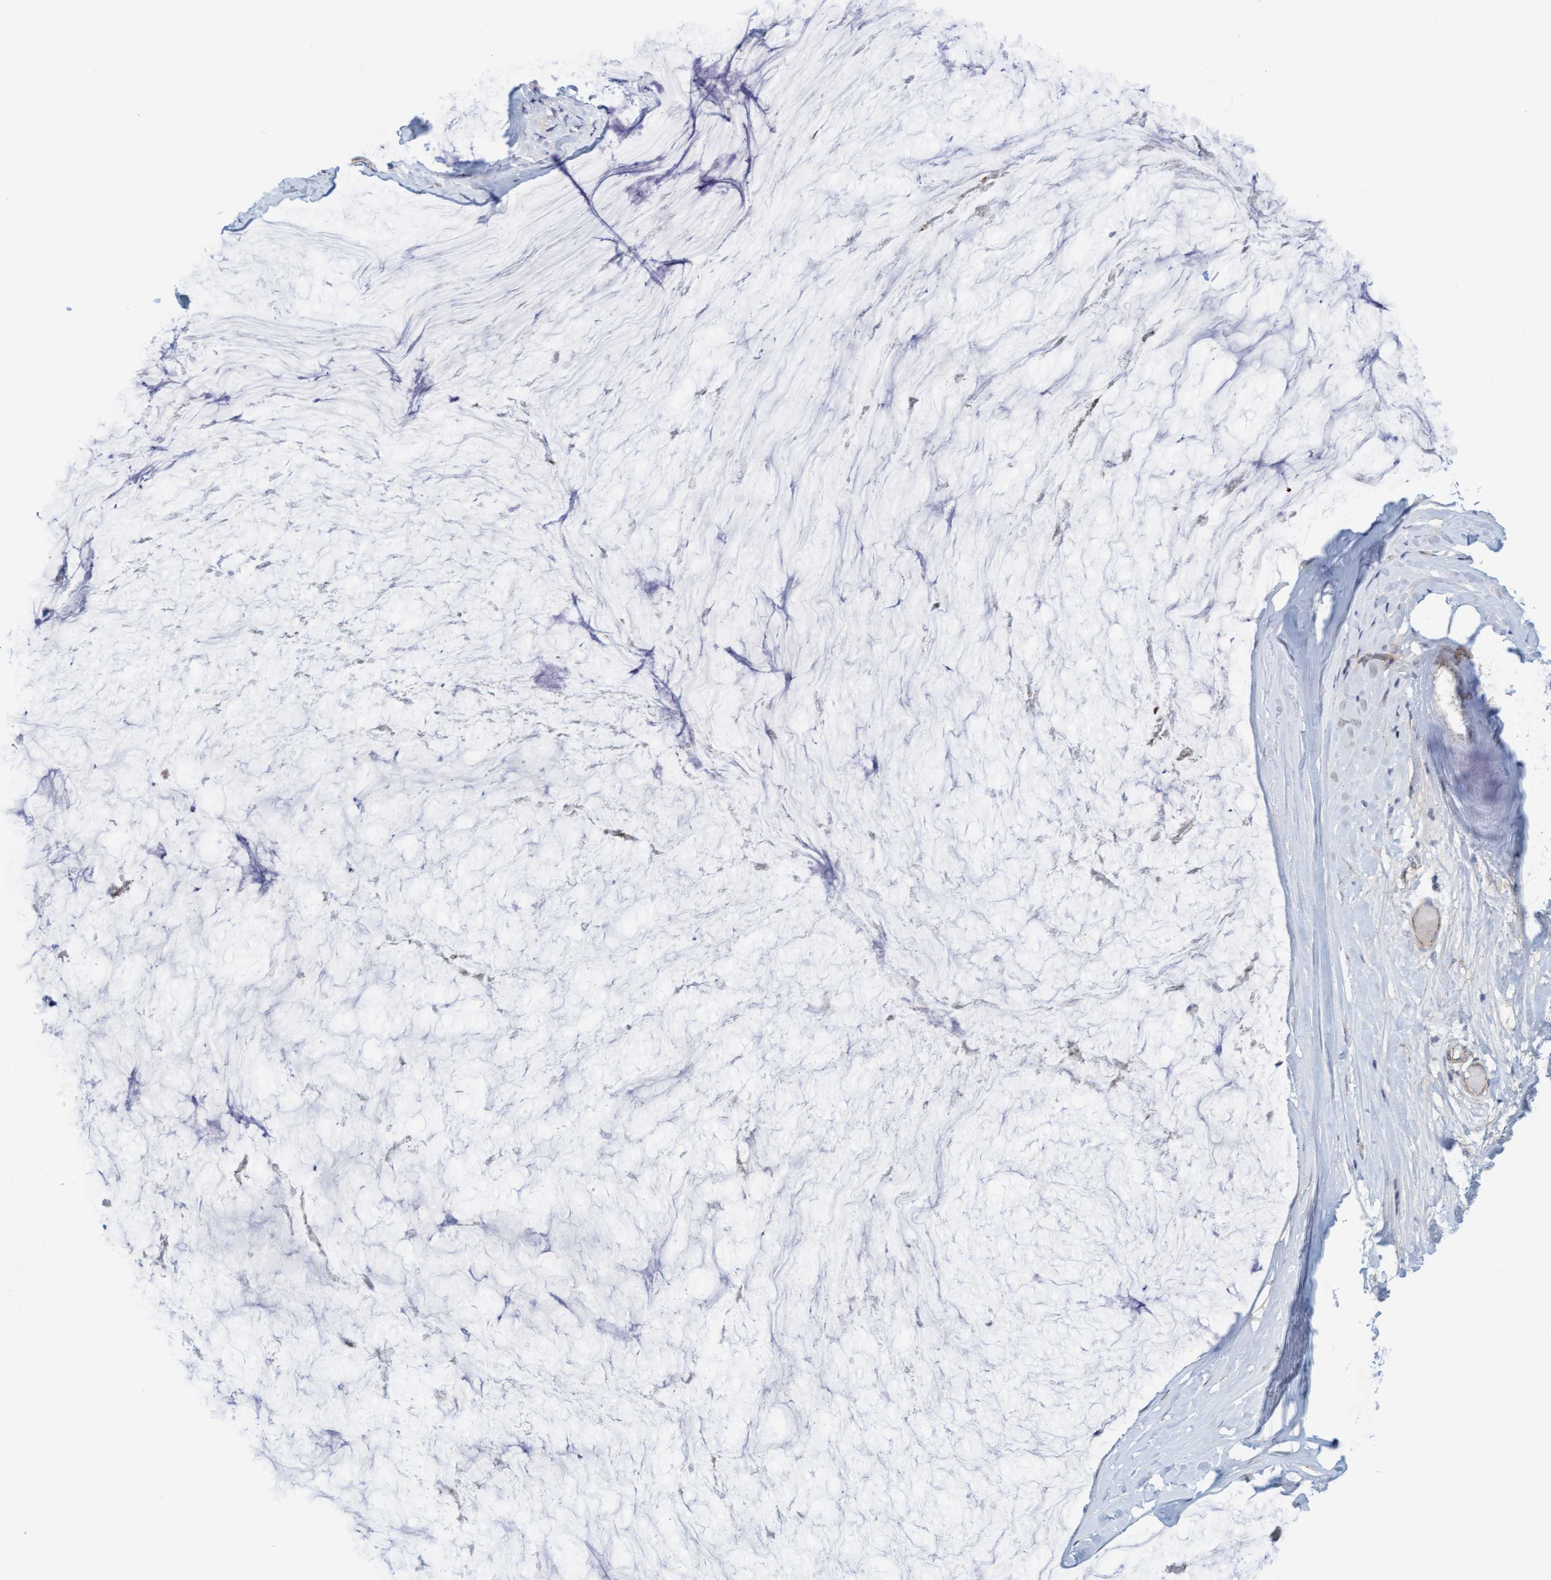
{"staining": {"intensity": "weak", "quantity": "<25%", "location": "cytoplasmic/membranous"}, "tissue": "ovarian cancer", "cell_type": "Tumor cells", "image_type": "cancer", "snomed": [{"axis": "morphology", "description": "Cystadenocarcinoma, mucinous, NOS"}, {"axis": "topography", "description": "Ovary"}], "caption": "Tumor cells show no significant expression in ovarian cancer. Nuclei are stained in blue.", "gene": "KRBA2", "patient": {"sex": "female", "age": 39}}